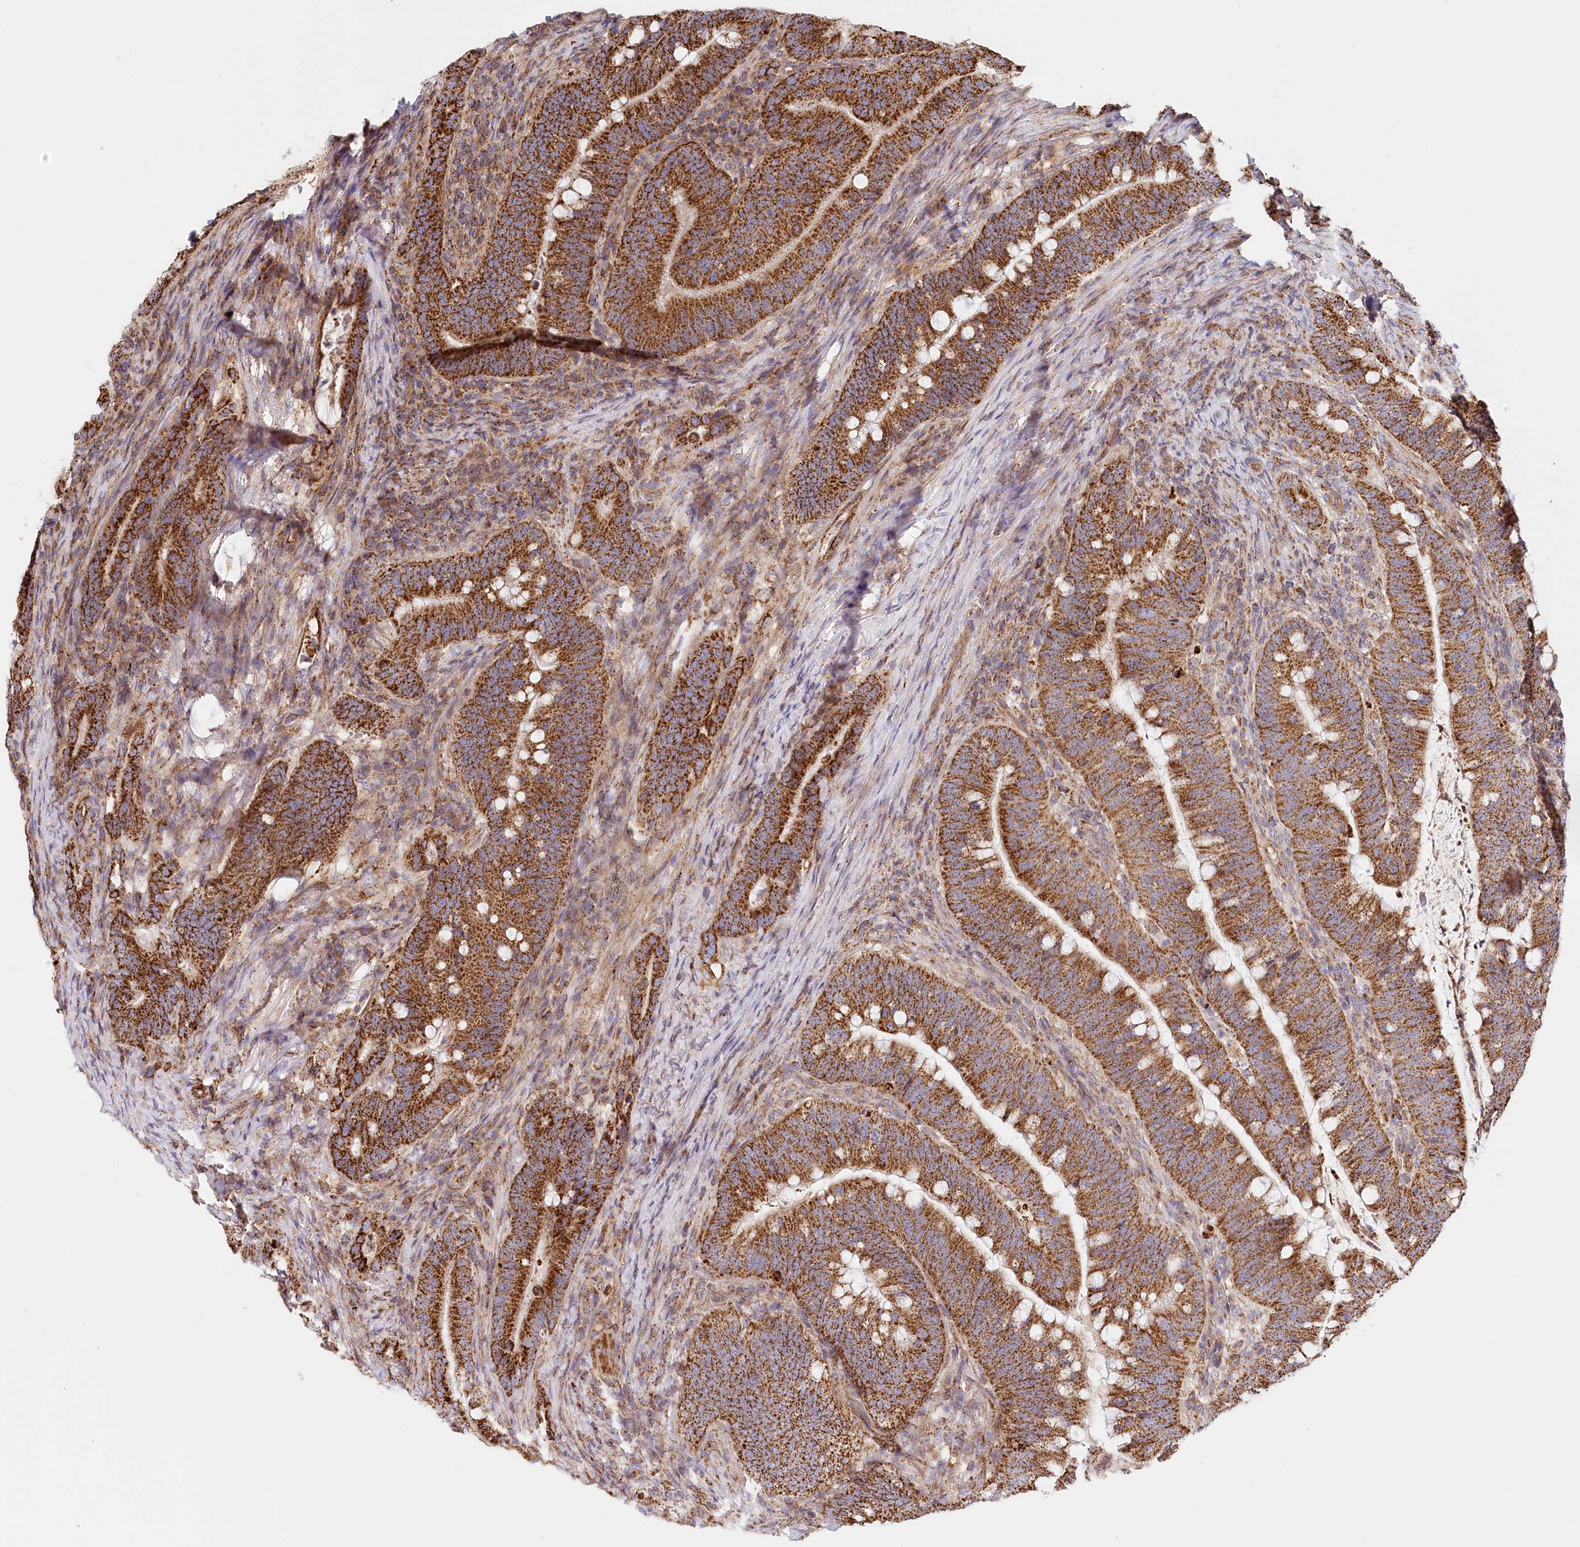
{"staining": {"intensity": "strong", "quantity": ">75%", "location": "cytoplasmic/membranous"}, "tissue": "colorectal cancer", "cell_type": "Tumor cells", "image_type": "cancer", "snomed": [{"axis": "morphology", "description": "Adenocarcinoma, NOS"}, {"axis": "topography", "description": "Colon"}], "caption": "The micrograph exhibits a brown stain indicating the presence of a protein in the cytoplasmic/membranous of tumor cells in adenocarcinoma (colorectal).", "gene": "UMPS", "patient": {"sex": "female", "age": 66}}